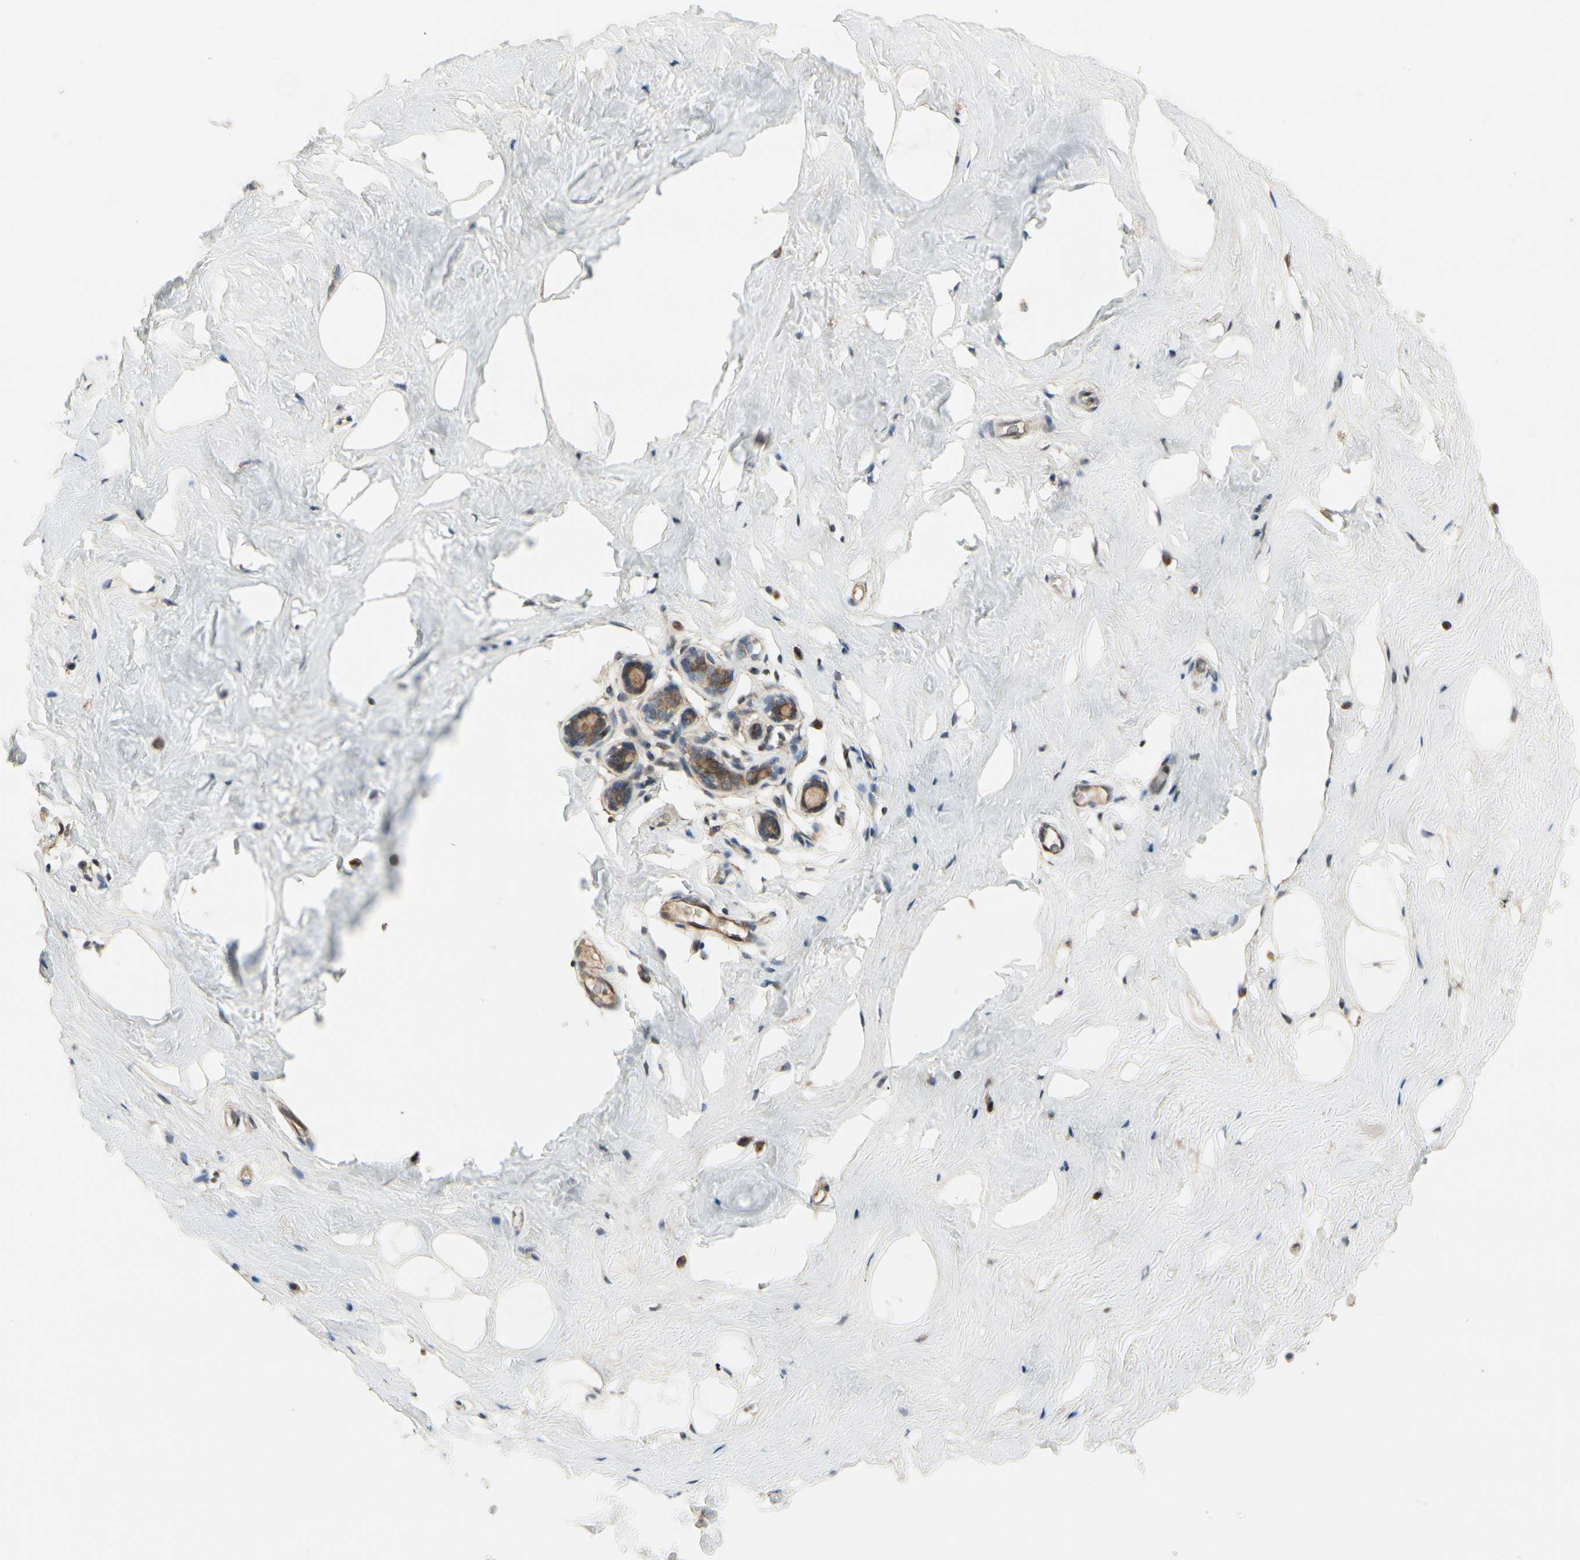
{"staining": {"intensity": "negative", "quantity": "none", "location": "none"}, "tissue": "breast", "cell_type": "Adipocytes", "image_type": "normal", "snomed": [{"axis": "morphology", "description": "Normal tissue, NOS"}, {"axis": "topography", "description": "Breast"}], "caption": "Protein analysis of unremarkable breast reveals no significant staining in adipocytes.", "gene": "CGREF1", "patient": {"sex": "female", "age": 75}}